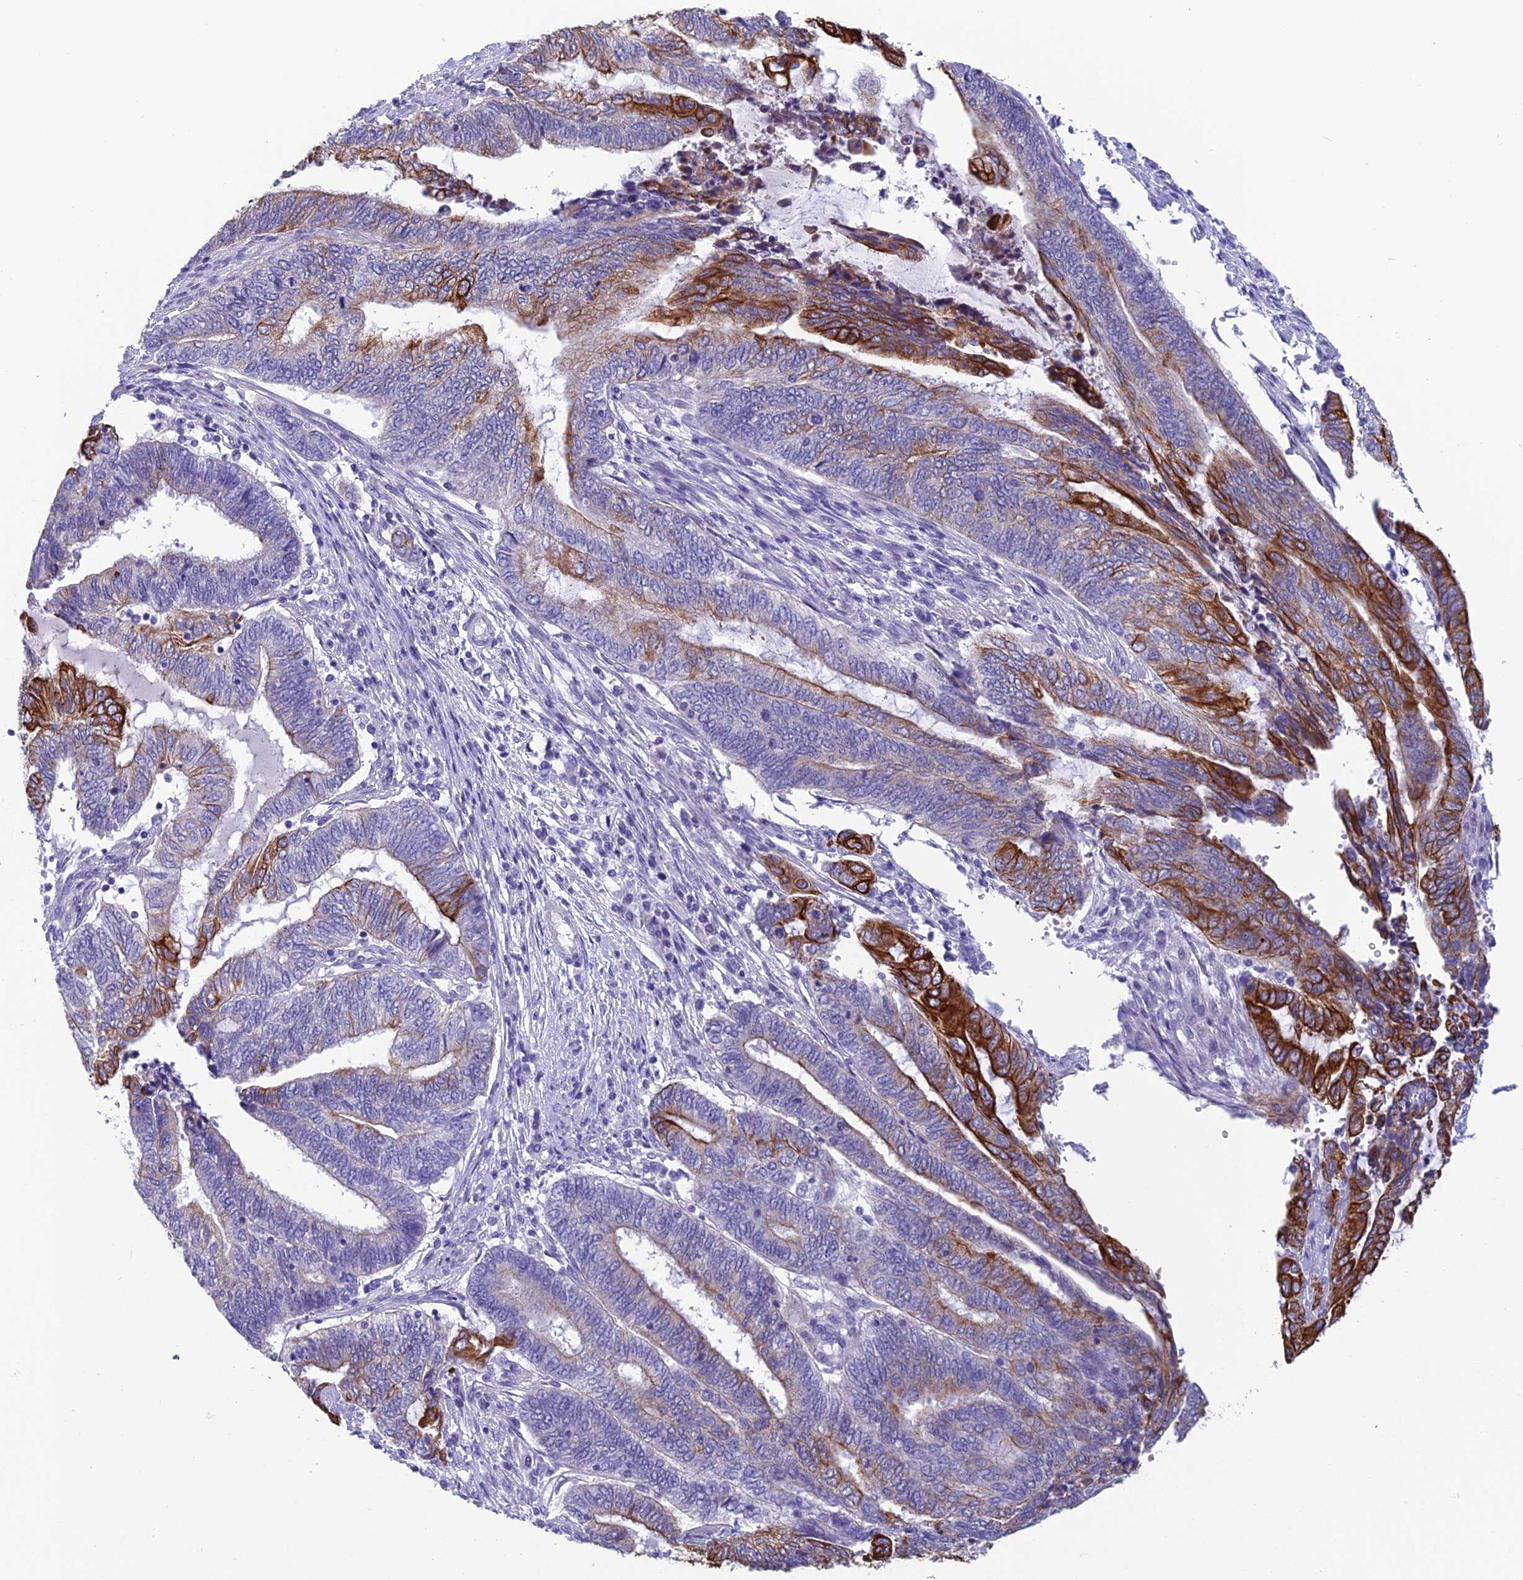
{"staining": {"intensity": "strong", "quantity": "<25%", "location": "cytoplasmic/membranous"}, "tissue": "endometrial cancer", "cell_type": "Tumor cells", "image_type": "cancer", "snomed": [{"axis": "morphology", "description": "Adenocarcinoma, NOS"}, {"axis": "topography", "description": "Uterus"}, {"axis": "topography", "description": "Endometrium"}], "caption": "A histopathology image of endometrial cancer (adenocarcinoma) stained for a protein shows strong cytoplasmic/membranous brown staining in tumor cells. The protein of interest is stained brown, and the nuclei are stained in blue (DAB IHC with brightfield microscopy, high magnification).", "gene": "RBM41", "patient": {"sex": "female", "age": 70}}